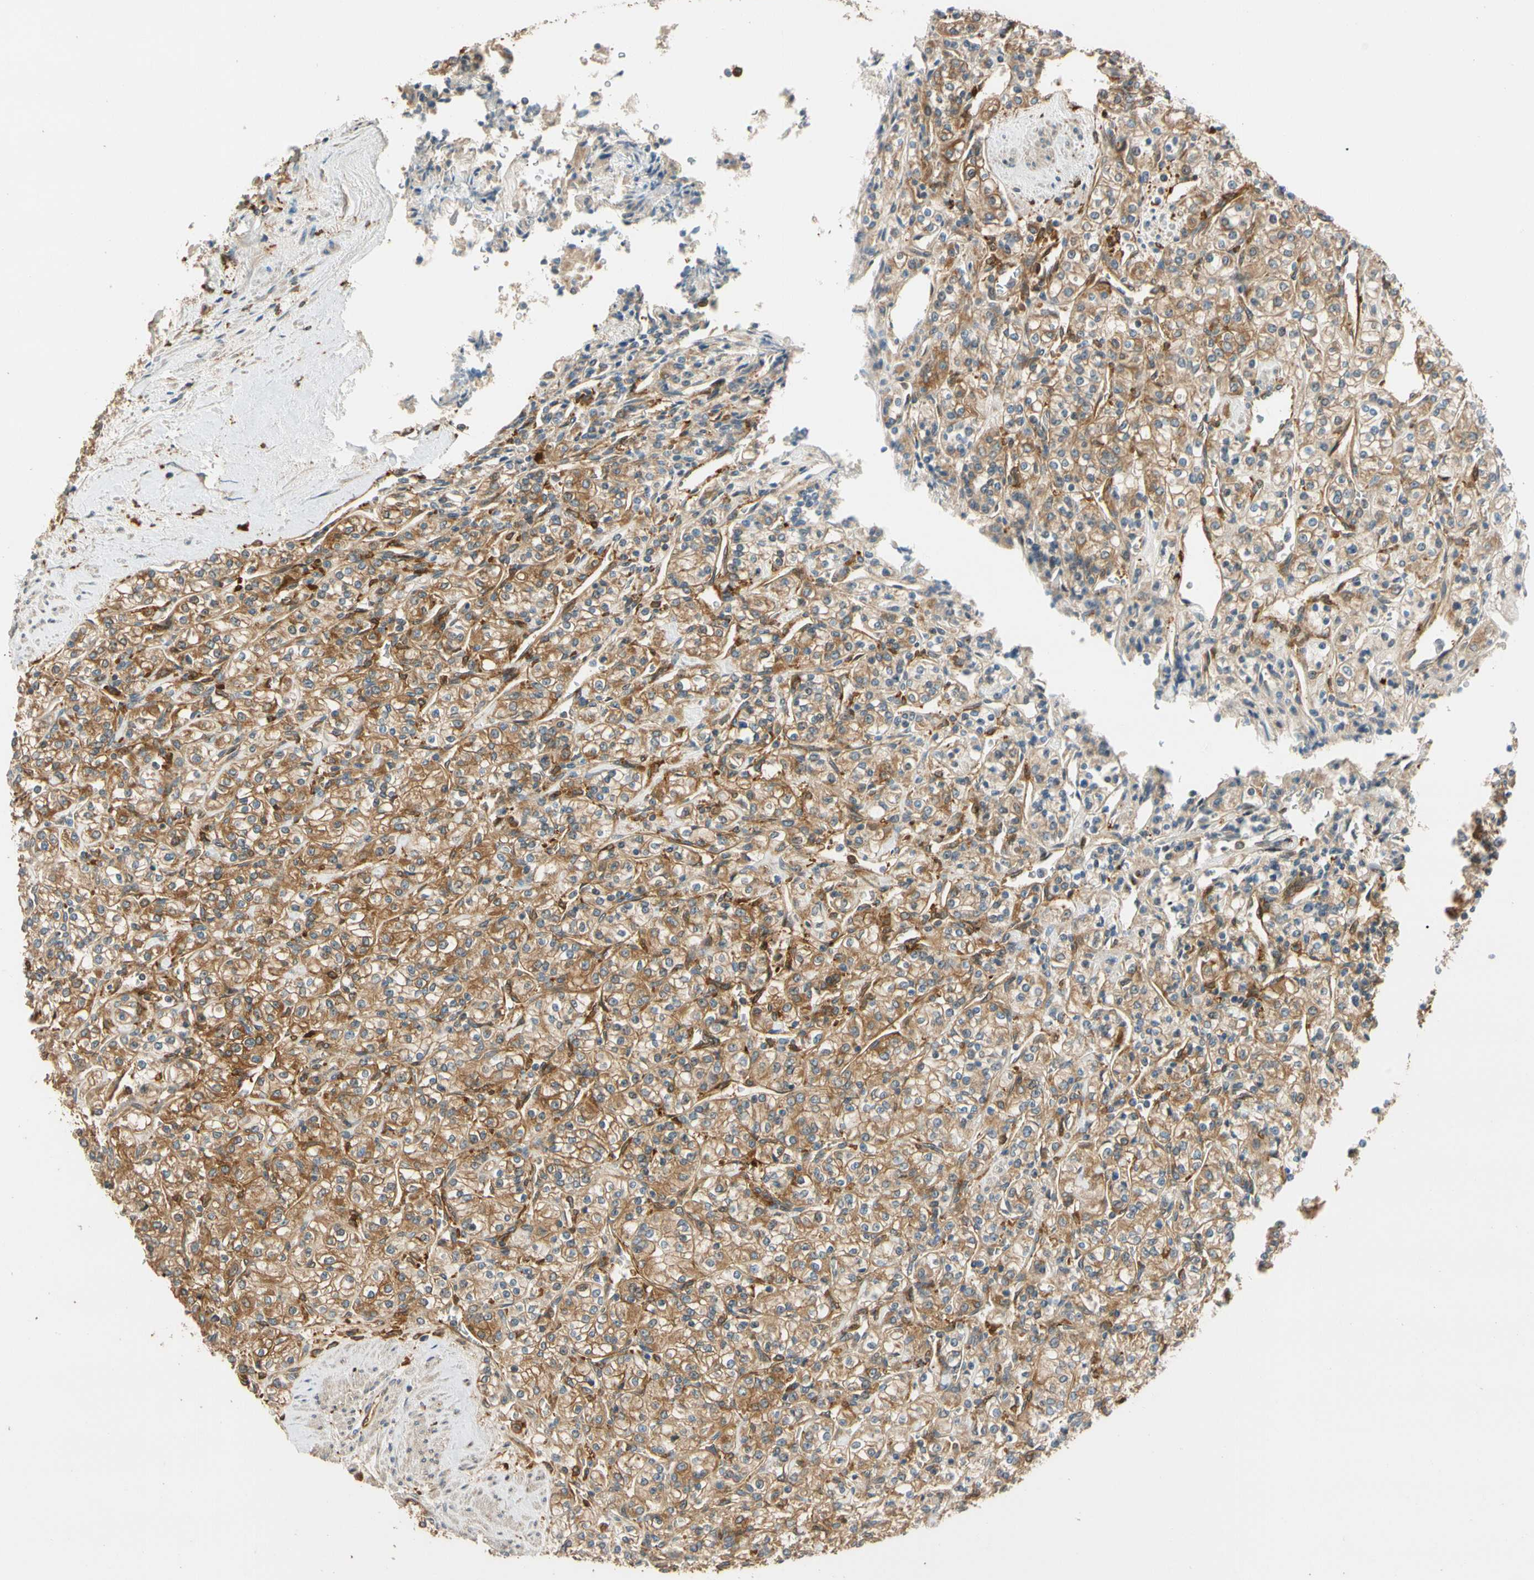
{"staining": {"intensity": "moderate", "quantity": "25%-75%", "location": "cytoplasmic/membranous"}, "tissue": "renal cancer", "cell_type": "Tumor cells", "image_type": "cancer", "snomed": [{"axis": "morphology", "description": "Adenocarcinoma, NOS"}, {"axis": "topography", "description": "Kidney"}], "caption": "Moderate cytoplasmic/membranous protein staining is seen in approximately 25%-75% of tumor cells in renal cancer.", "gene": "PARP14", "patient": {"sex": "male", "age": 77}}